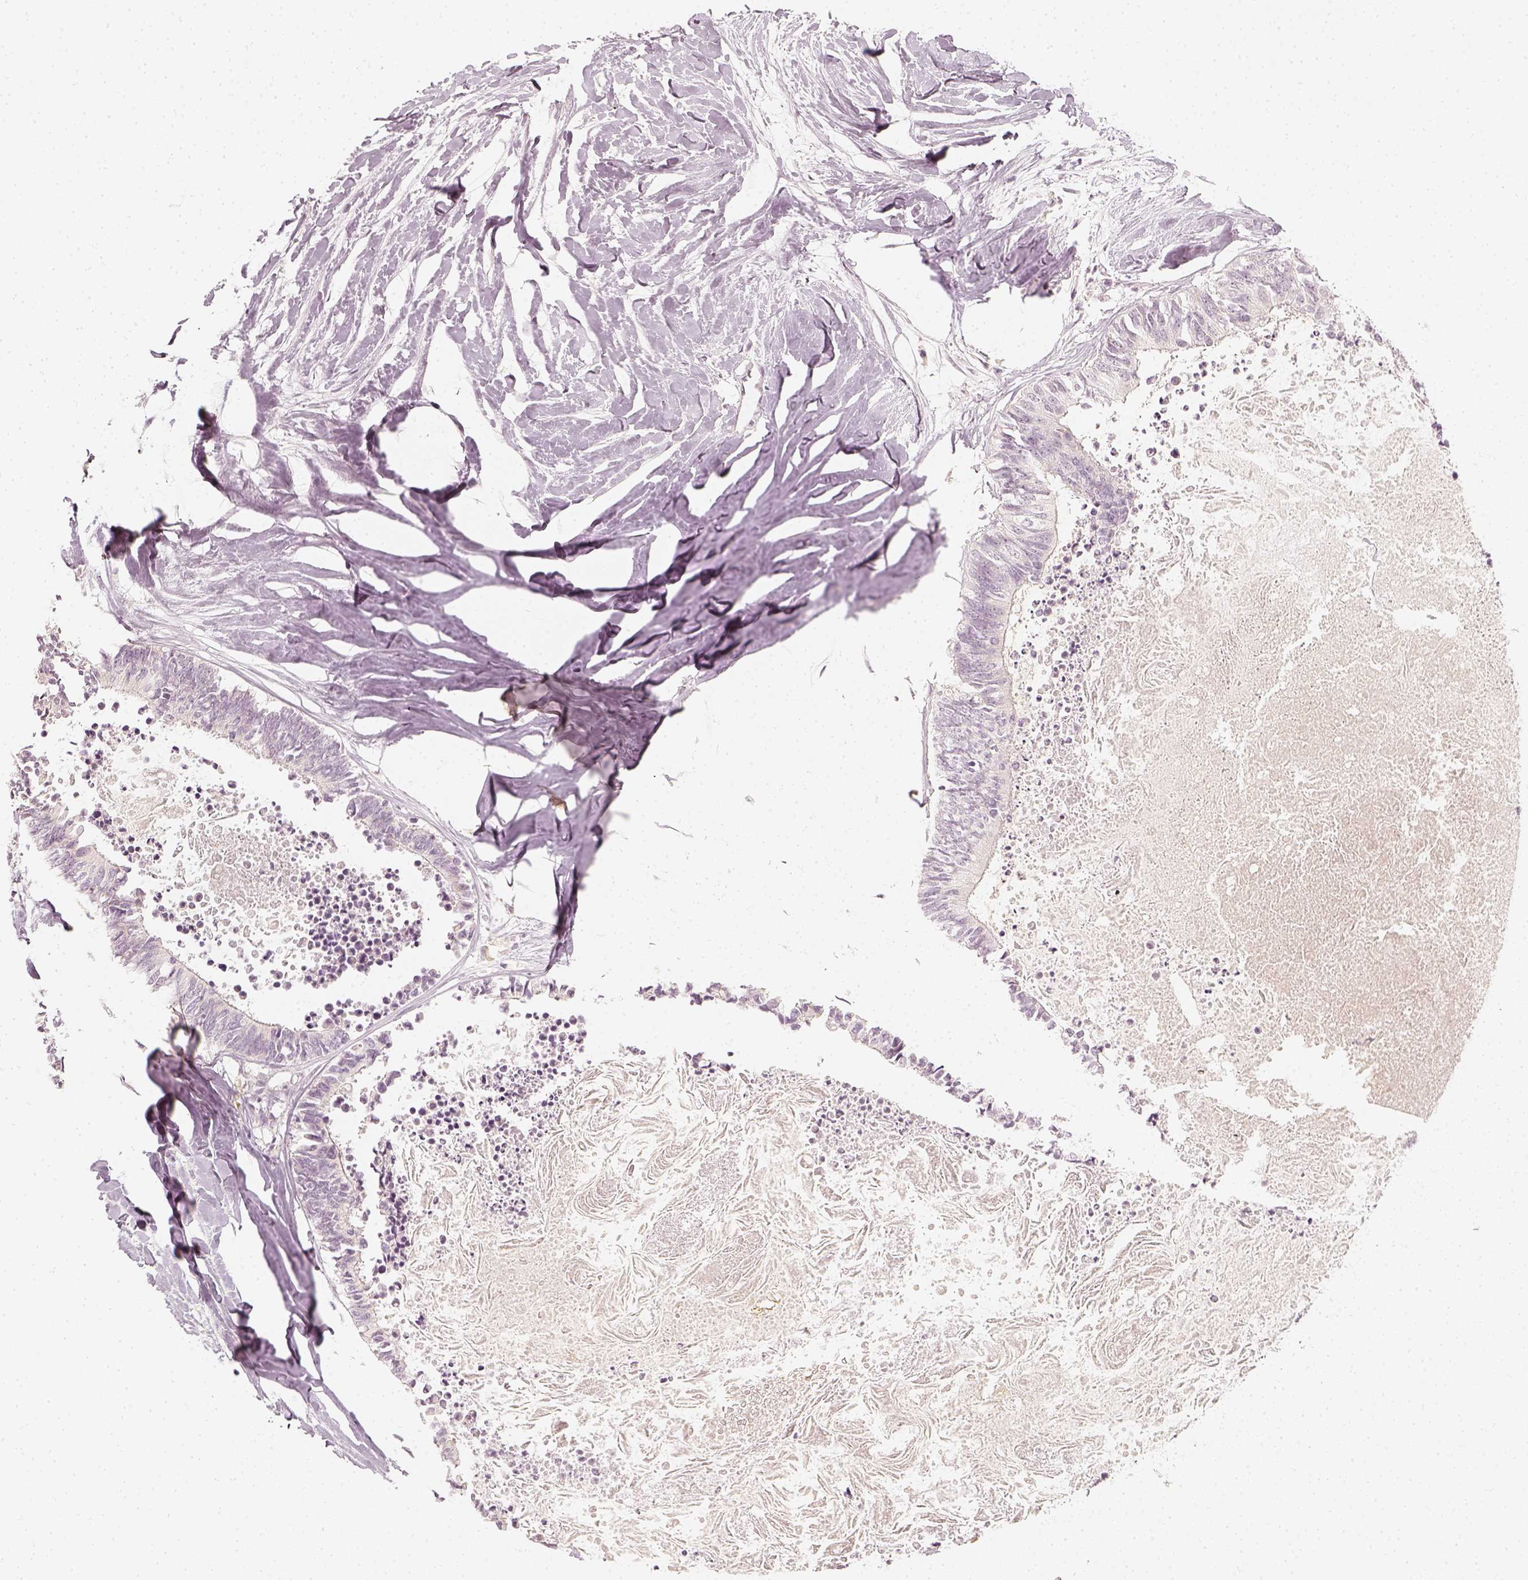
{"staining": {"intensity": "negative", "quantity": "none", "location": "none"}, "tissue": "colorectal cancer", "cell_type": "Tumor cells", "image_type": "cancer", "snomed": [{"axis": "morphology", "description": "Adenocarcinoma, NOS"}, {"axis": "topography", "description": "Colon"}, {"axis": "topography", "description": "Rectum"}], "caption": "Immunohistochemistry histopathology image of colorectal adenocarcinoma stained for a protein (brown), which exhibits no positivity in tumor cells.", "gene": "DSG4", "patient": {"sex": "male", "age": 57}}